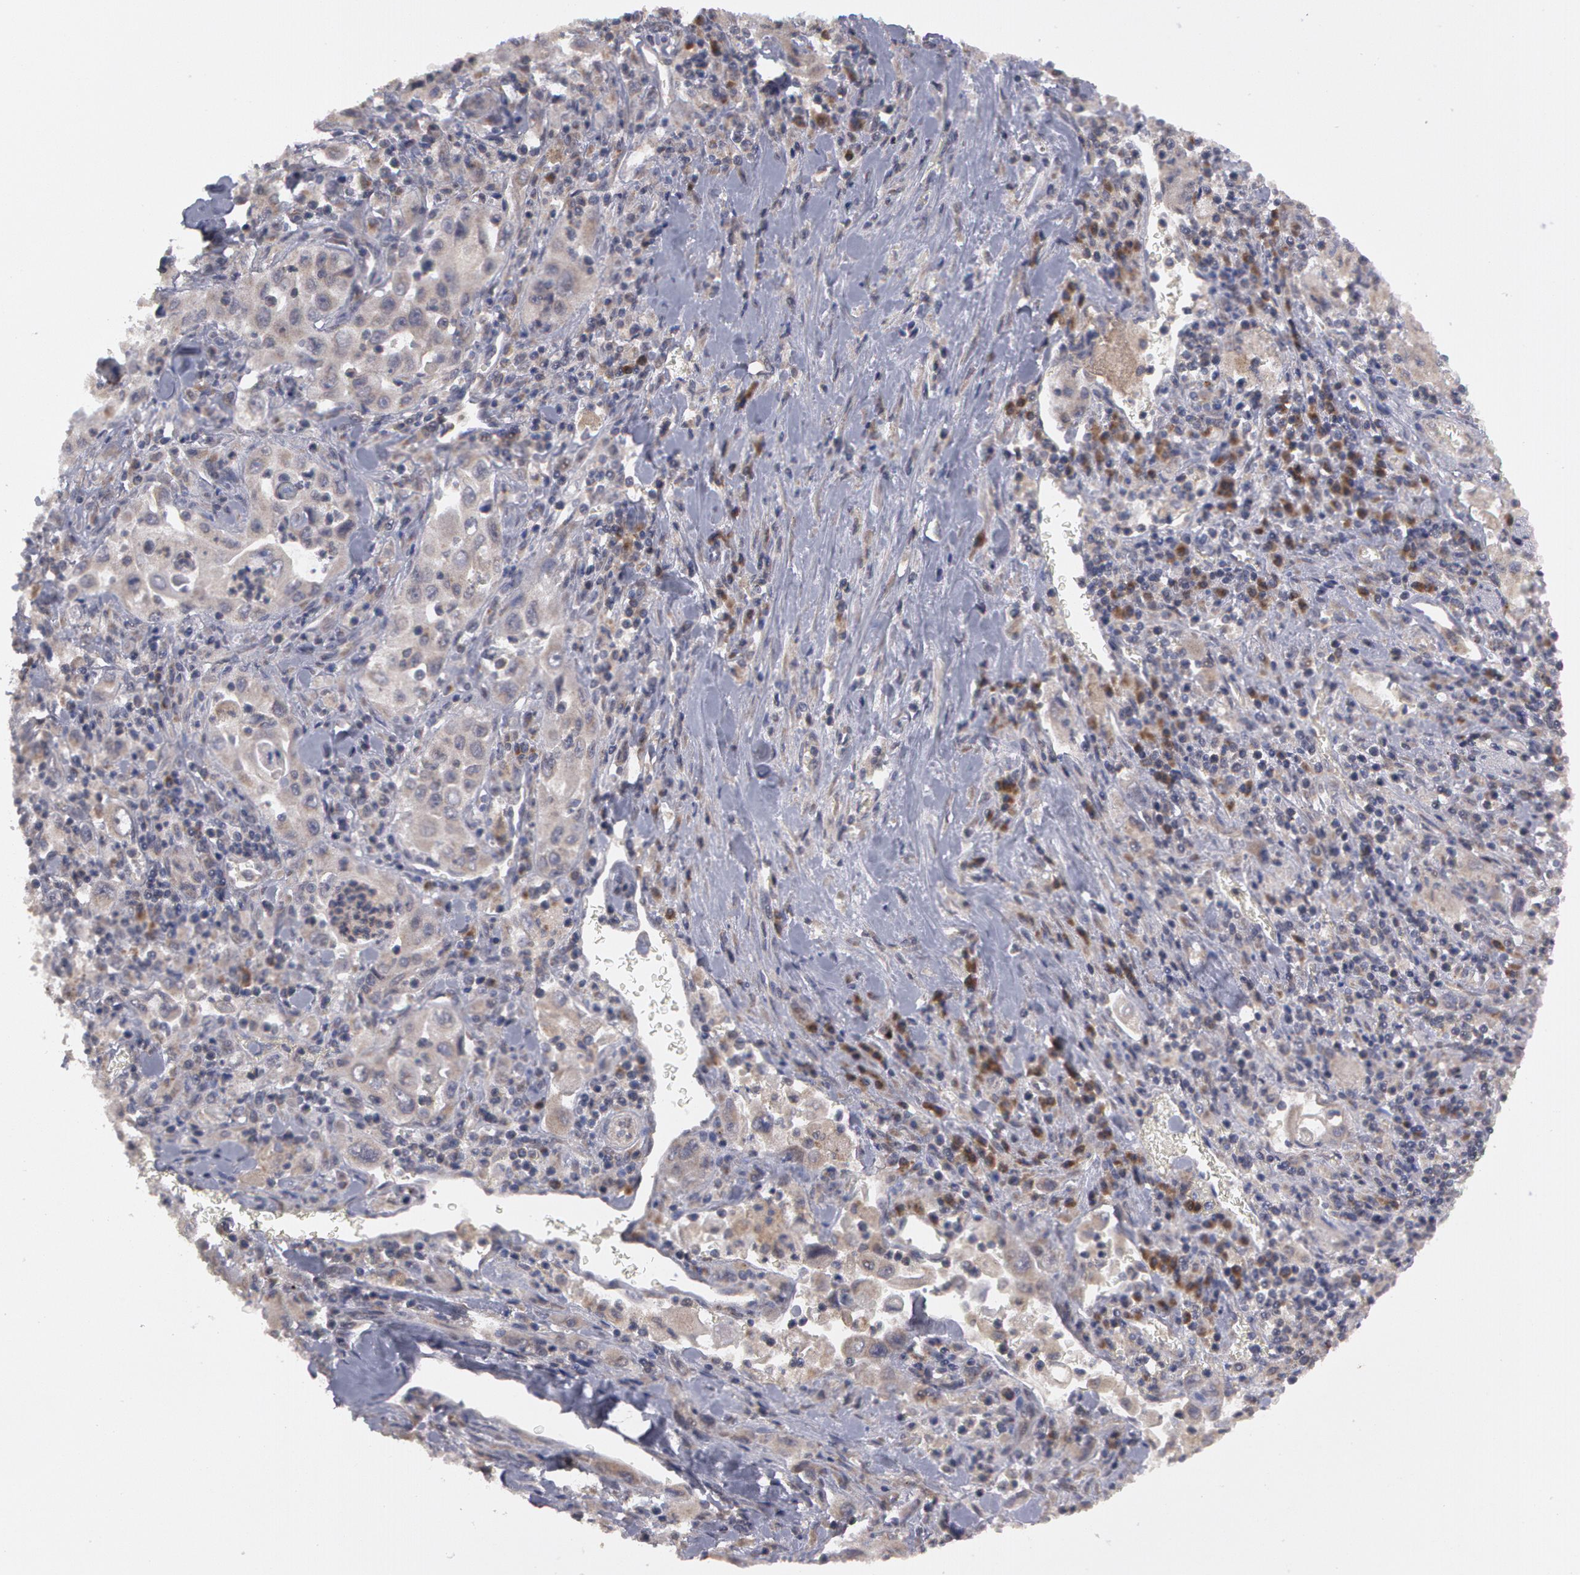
{"staining": {"intensity": "negative", "quantity": "none", "location": "none"}, "tissue": "pancreatic cancer", "cell_type": "Tumor cells", "image_type": "cancer", "snomed": [{"axis": "morphology", "description": "Adenocarcinoma, NOS"}, {"axis": "topography", "description": "Pancreas"}], "caption": "IHC image of neoplastic tissue: human pancreatic cancer (adenocarcinoma) stained with DAB (3,3'-diaminobenzidine) shows no significant protein staining in tumor cells.", "gene": "STX5", "patient": {"sex": "male", "age": 70}}